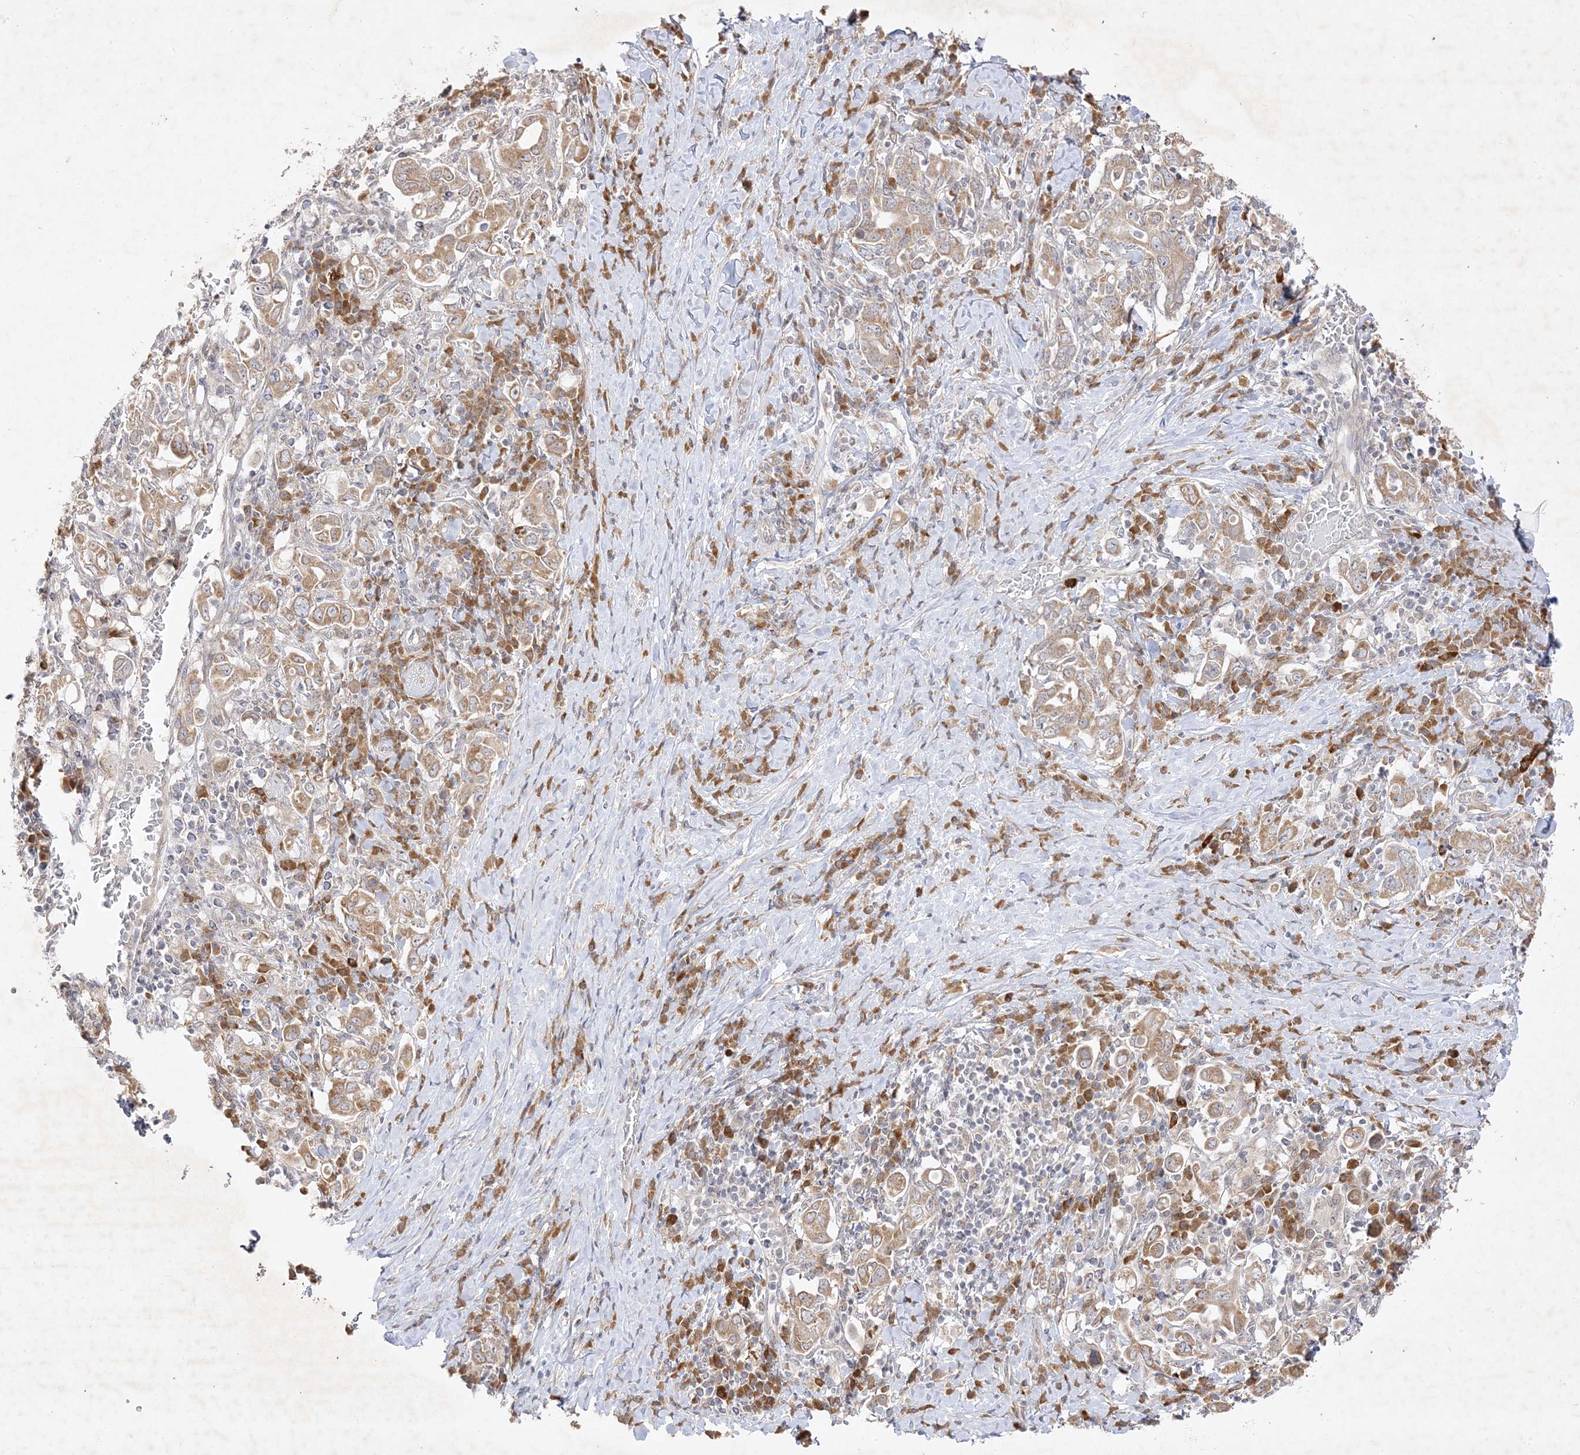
{"staining": {"intensity": "moderate", "quantity": ">75%", "location": "cytoplasmic/membranous"}, "tissue": "stomach cancer", "cell_type": "Tumor cells", "image_type": "cancer", "snomed": [{"axis": "morphology", "description": "Adenocarcinoma, NOS"}, {"axis": "topography", "description": "Stomach, upper"}], "caption": "Immunohistochemical staining of human stomach adenocarcinoma exhibits moderate cytoplasmic/membranous protein staining in about >75% of tumor cells.", "gene": "C2CD2", "patient": {"sex": "male", "age": 62}}